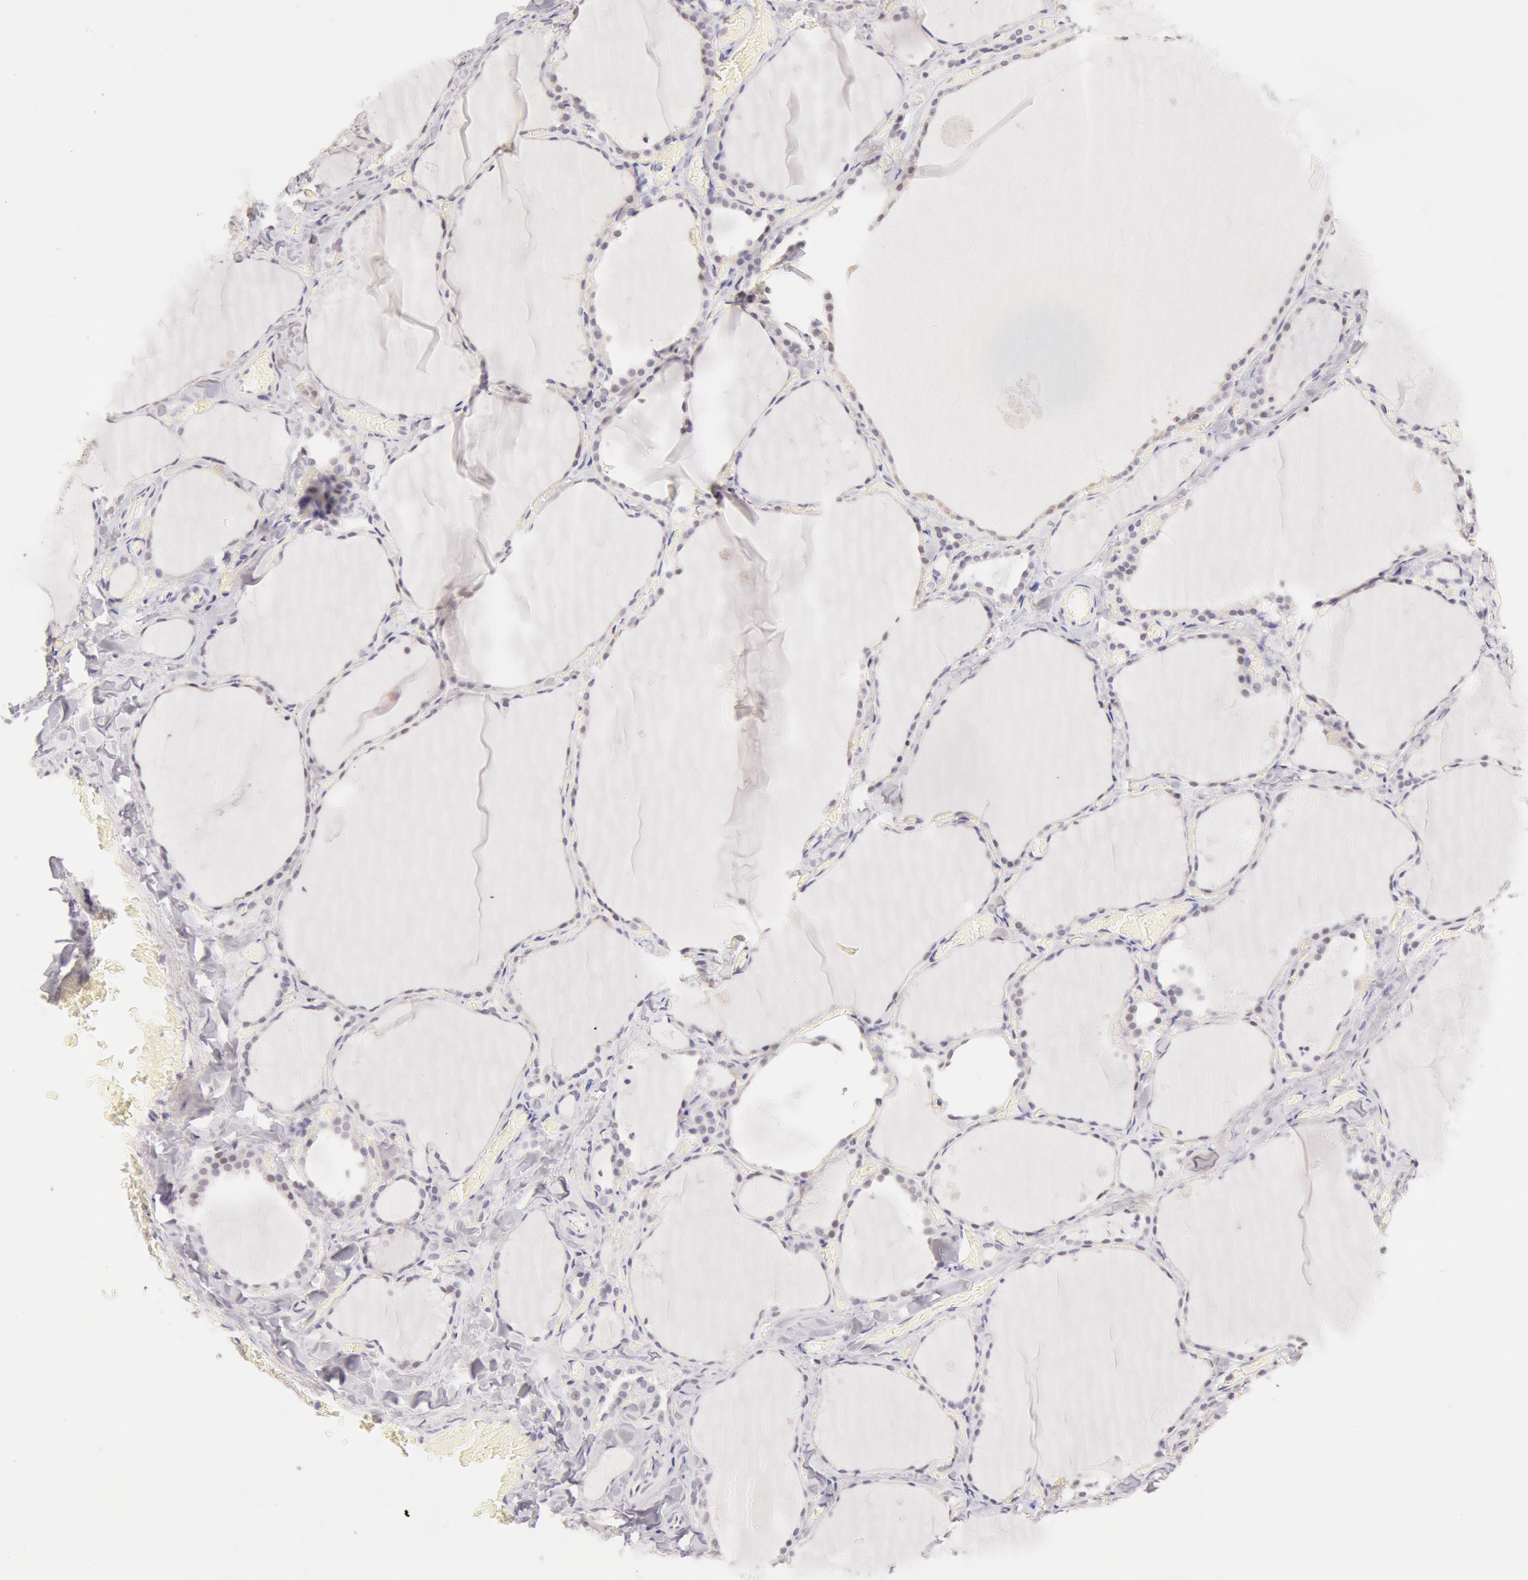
{"staining": {"intensity": "negative", "quantity": "none", "location": "none"}, "tissue": "thyroid gland", "cell_type": "Glandular cells", "image_type": "normal", "snomed": [{"axis": "morphology", "description": "Normal tissue, NOS"}, {"axis": "topography", "description": "Thyroid gland"}], "caption": "IHC histopathology image of benign human thyroid gland stained for a protein (brown), which displays no staining in glandular cells.", "gene": "ZNF597", "patient": {"sex": "male", "age": 34}}